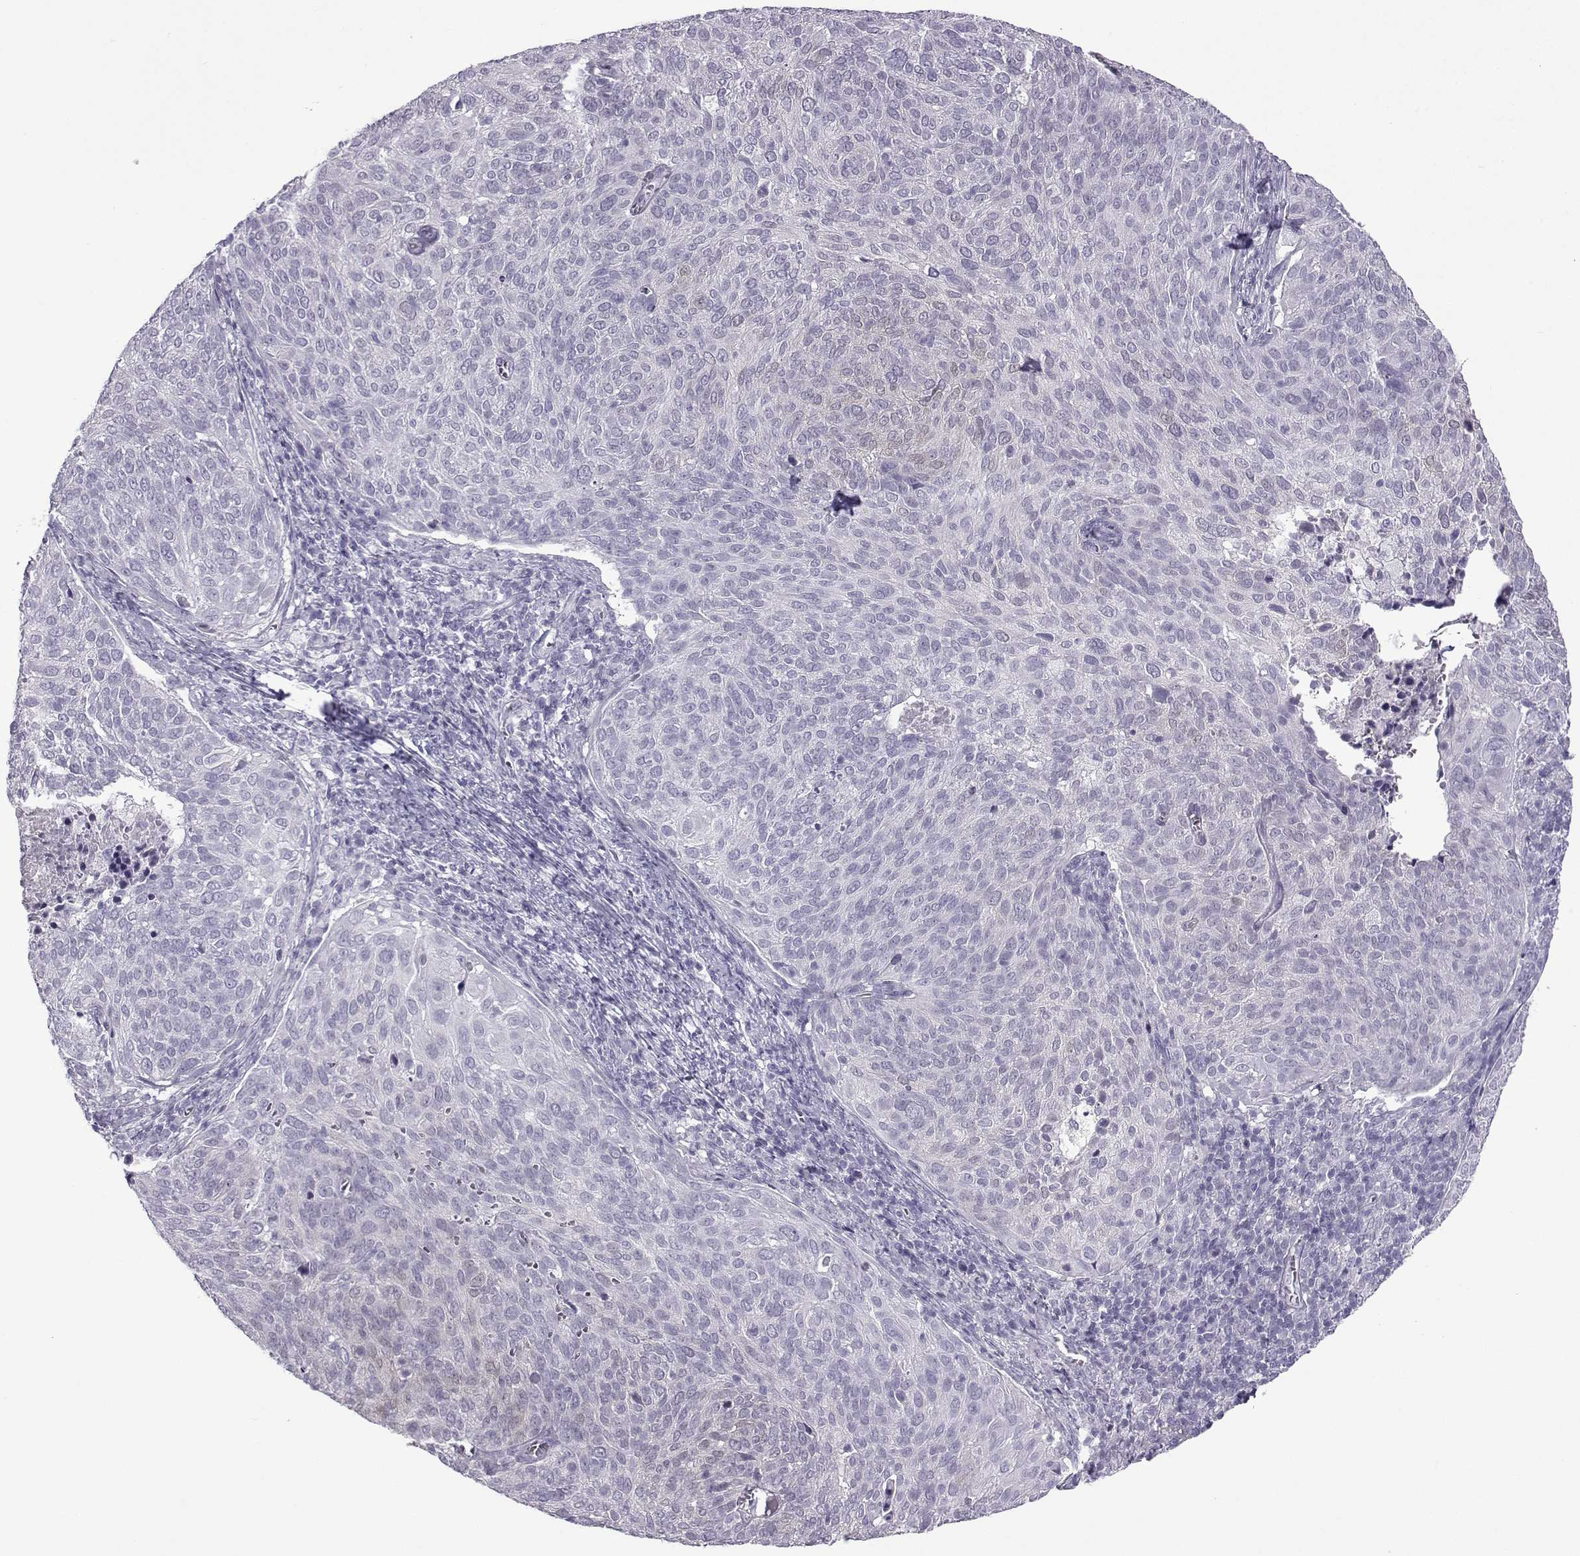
{"staining": {"intensity": "weak", "quantity": "<25%", "location": "cytoplasmic/membranous"}, "tissue": "cervical cancer", "cell_type": "Tumor cells", "image_type": "cancer", "snomed": [{"axis": "morphology", "description": "Squamous cell carcinoma, NOS"}, {"axis": "topography", "description": "Cervix"}], "caption": "DAB (3,3'-diaminobenzidine) immunohistochemical staining of cervical cancer demonstrates no significant expression in tumor cells. The staining was performed using DAB to visualize the protein expression in brown, while the nuclei were stained in blue with hematoxylin (Magnification: 20x).", "gene": "OIP5", "patient": {"sex": "female", "age": 39}}